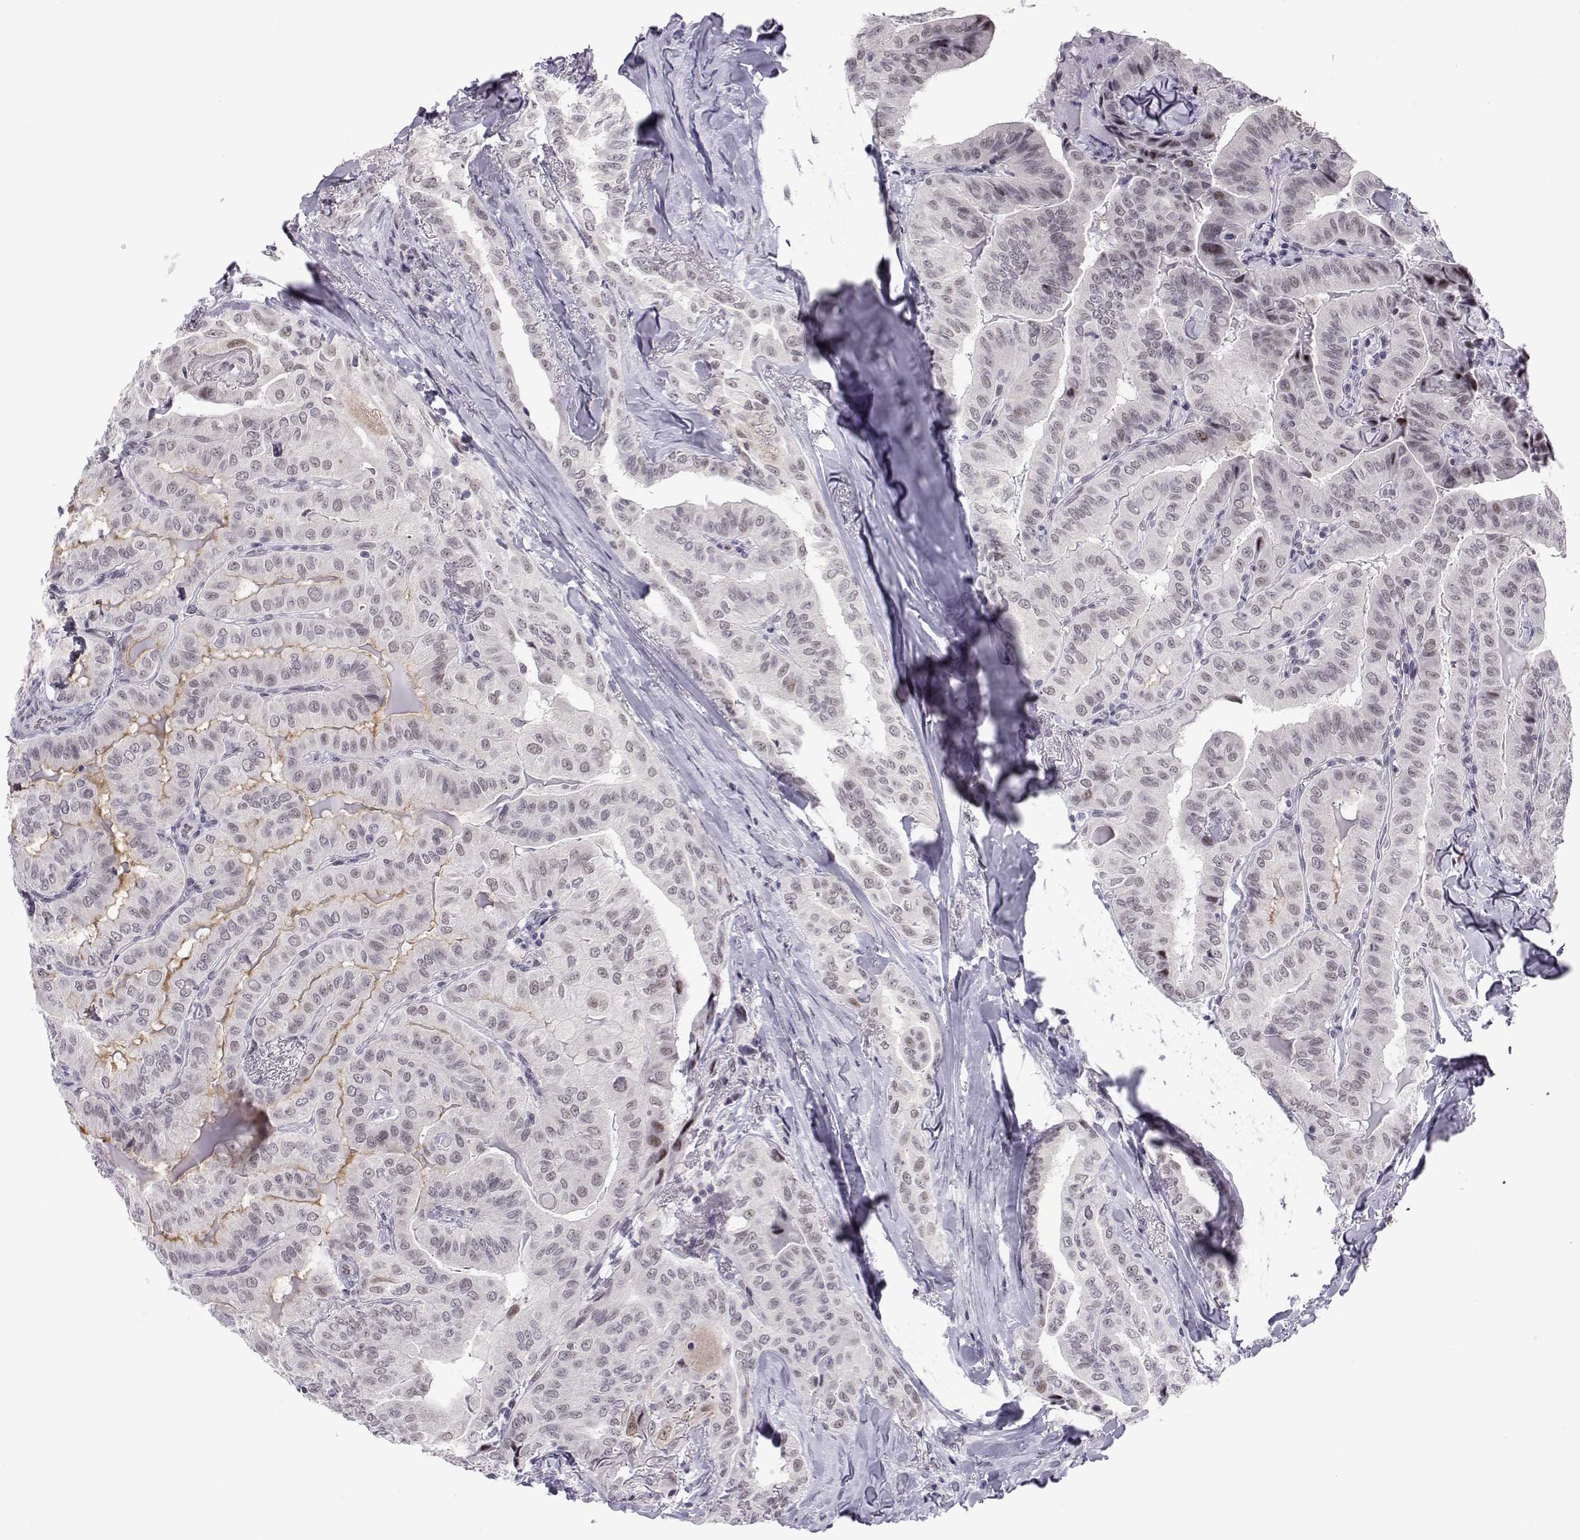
{"staining": {"intensity": "negative", "quantity": "none", "location": "none"}, "tissue": "thyroid cancer", "cell_type": "Tumor cells", "image_type": "cancer", "snomed": [{"axis": "morphology", "description": "Papillary adenocarcinoma, NOS"}, {"axis": "topography", "description": "Thyroid gland"}], "caption": "IHC photomicrograph of human thyroid papillary adenocarcinoma stained for a protein (brown), which shows no staining in tumor cells.", "gene": "SIX6", "patient": {"sex": "female", "age": 68}}